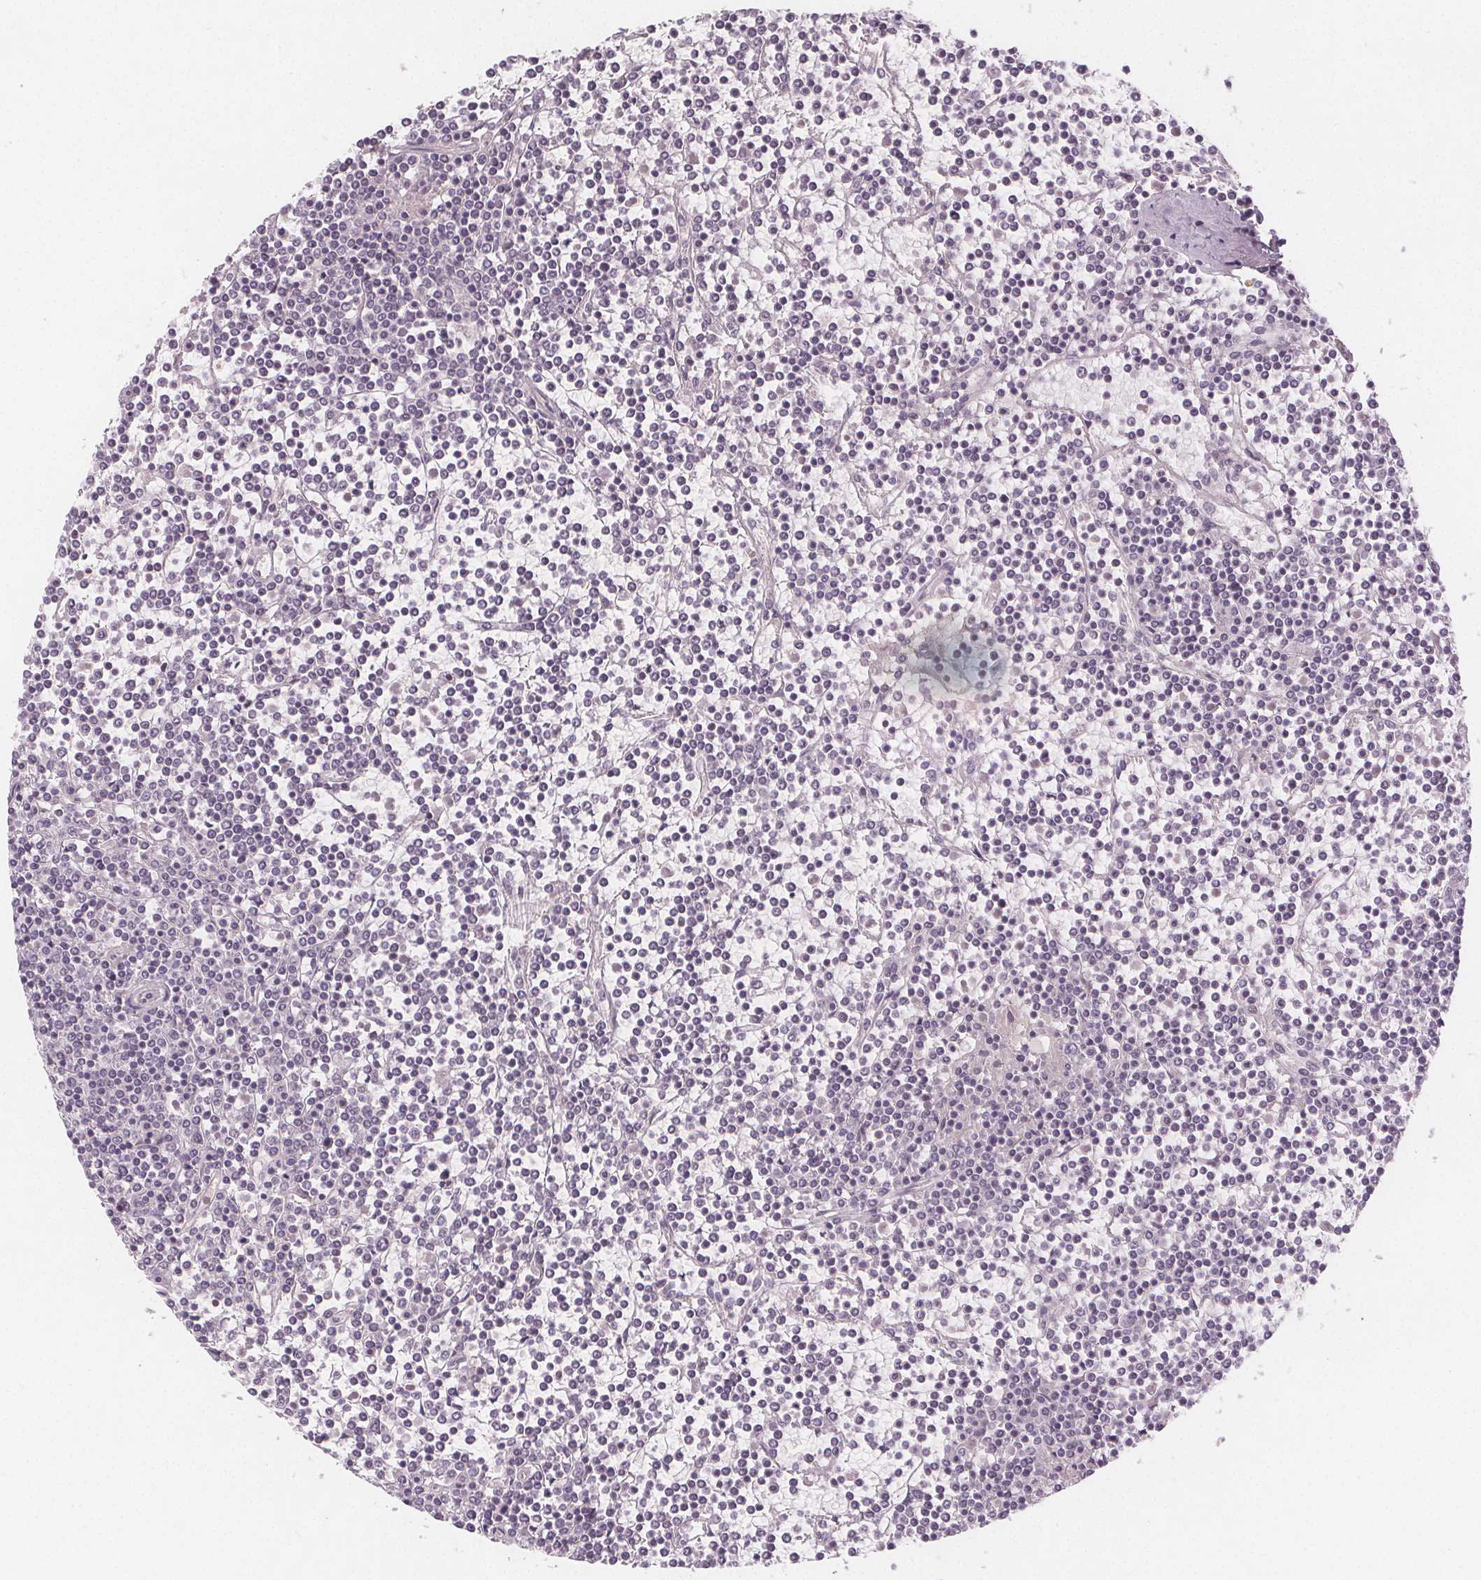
{"staining": {"intensity": "negative", "quantity": "none", "location": "none"}, "tissue": "lymphoma", "cell_type": "Tumor cells", "image_type": "cancer", "snomed": [{"axis": "morphology", "description": "Malignant lymphoma, non-Hodgkin's type, Low grade"}, {"axis": "topography", "description": "Spleen"}], "caption": "The micrograph exhibits no significant staining in tumor cells of malignant lymphoma, non-Hodgkin's type (low-grade).", "gene": "VNN1", "patient": {"sex": "female", "age": 19}}